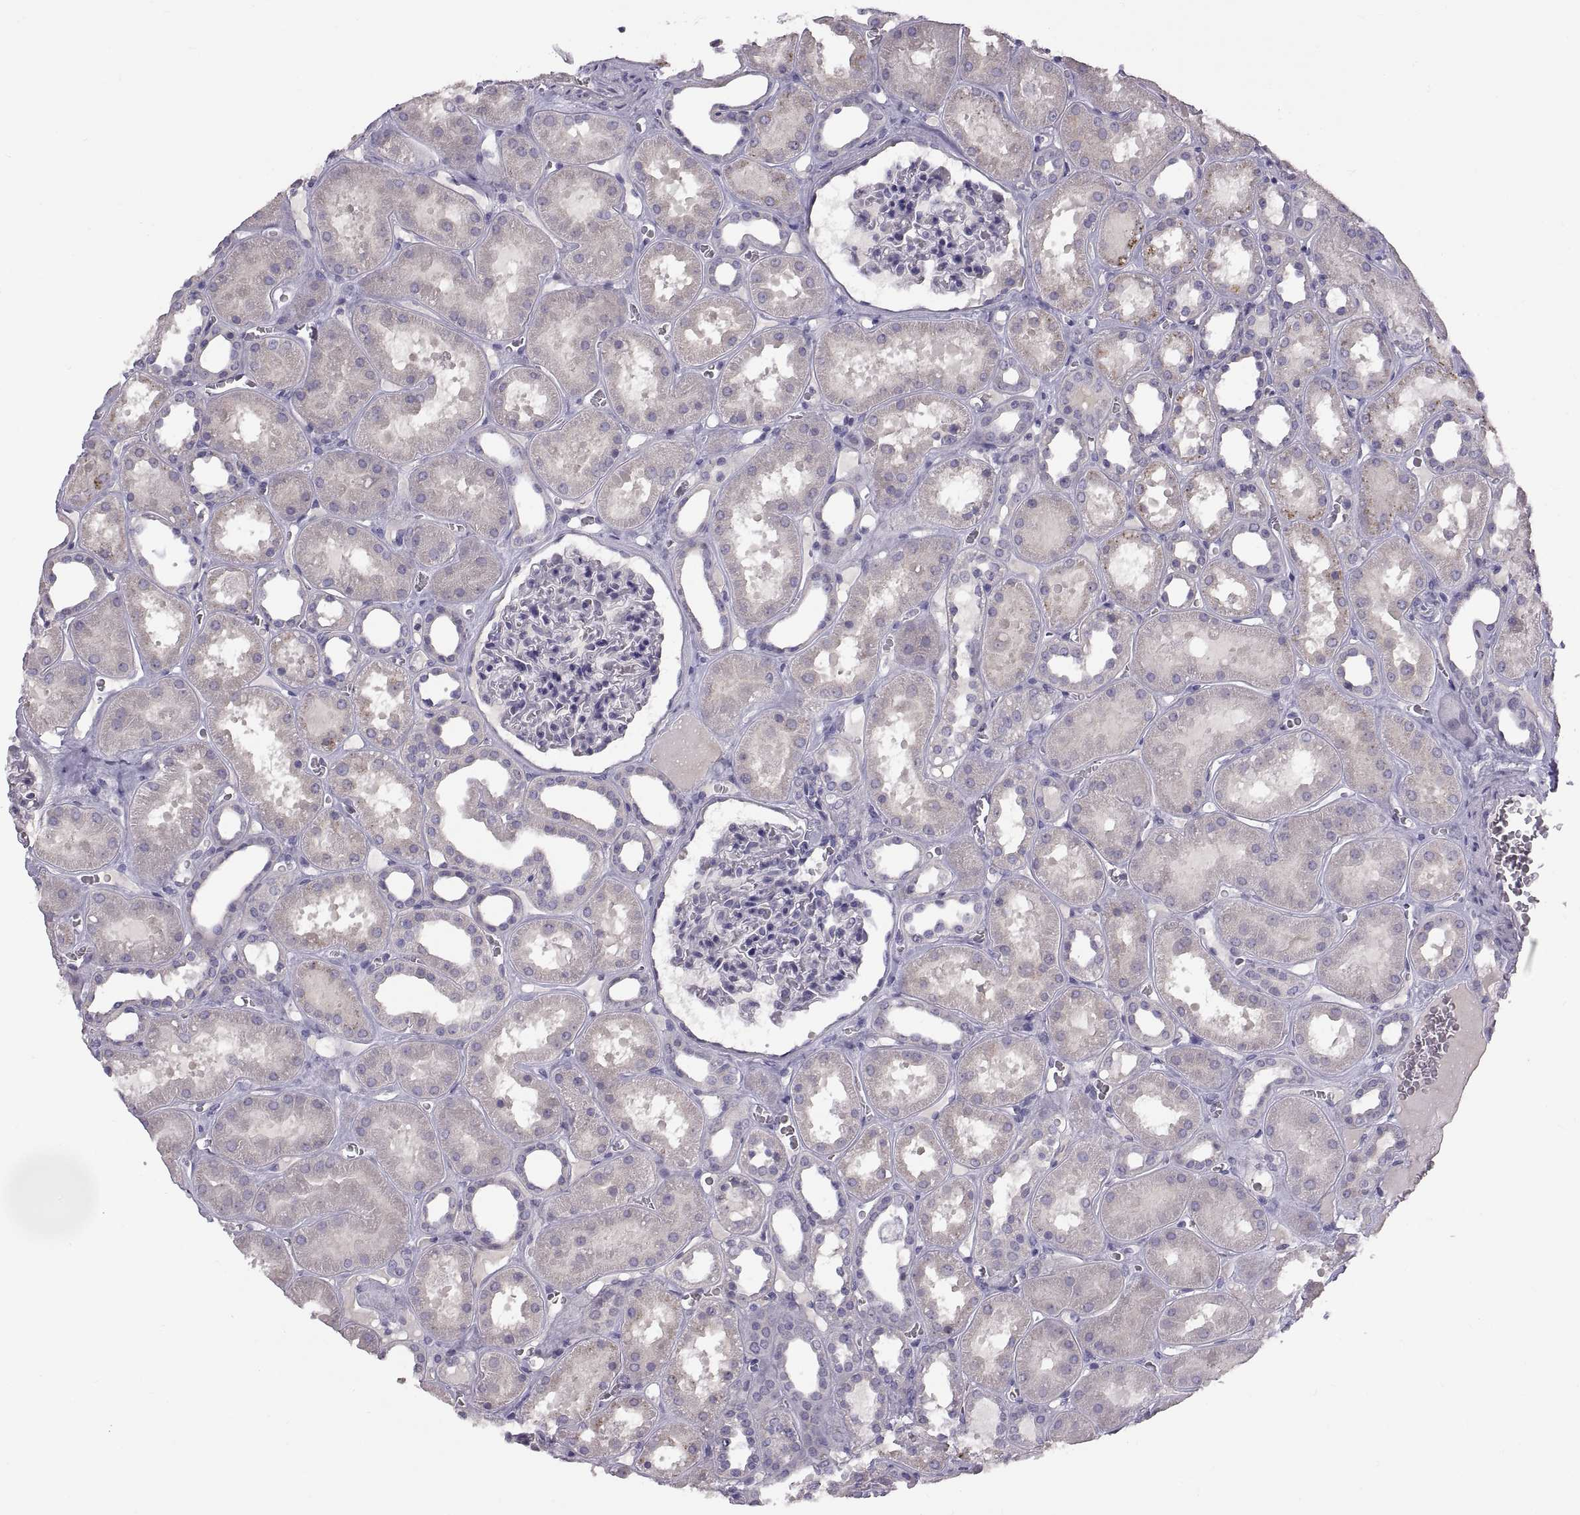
{"staining": {"intensity": "negative", "quantity": "none", "location": "none"}, "tissue": "kidney", "cell_type": "Cells in glomeruli", "image_type": "normal", "snomed": [{"axis": "morphology", "description": "Normal tissue, NOS"}, {"axis": "topography", "description": "Kidney"}], "caption": "Immunohistochemical staining of normal human kidney shows no significant positivity in cells in glomeruli. (Stains: DAB (3,3'-diaminobenzidine) immunohistochemistry (IHC) with hematoxylin counter stain, Microscopy: brightfield microscopy at high magnification).", "gene": "WFDC8", "patient": {"sex": "female", "age": 41}}